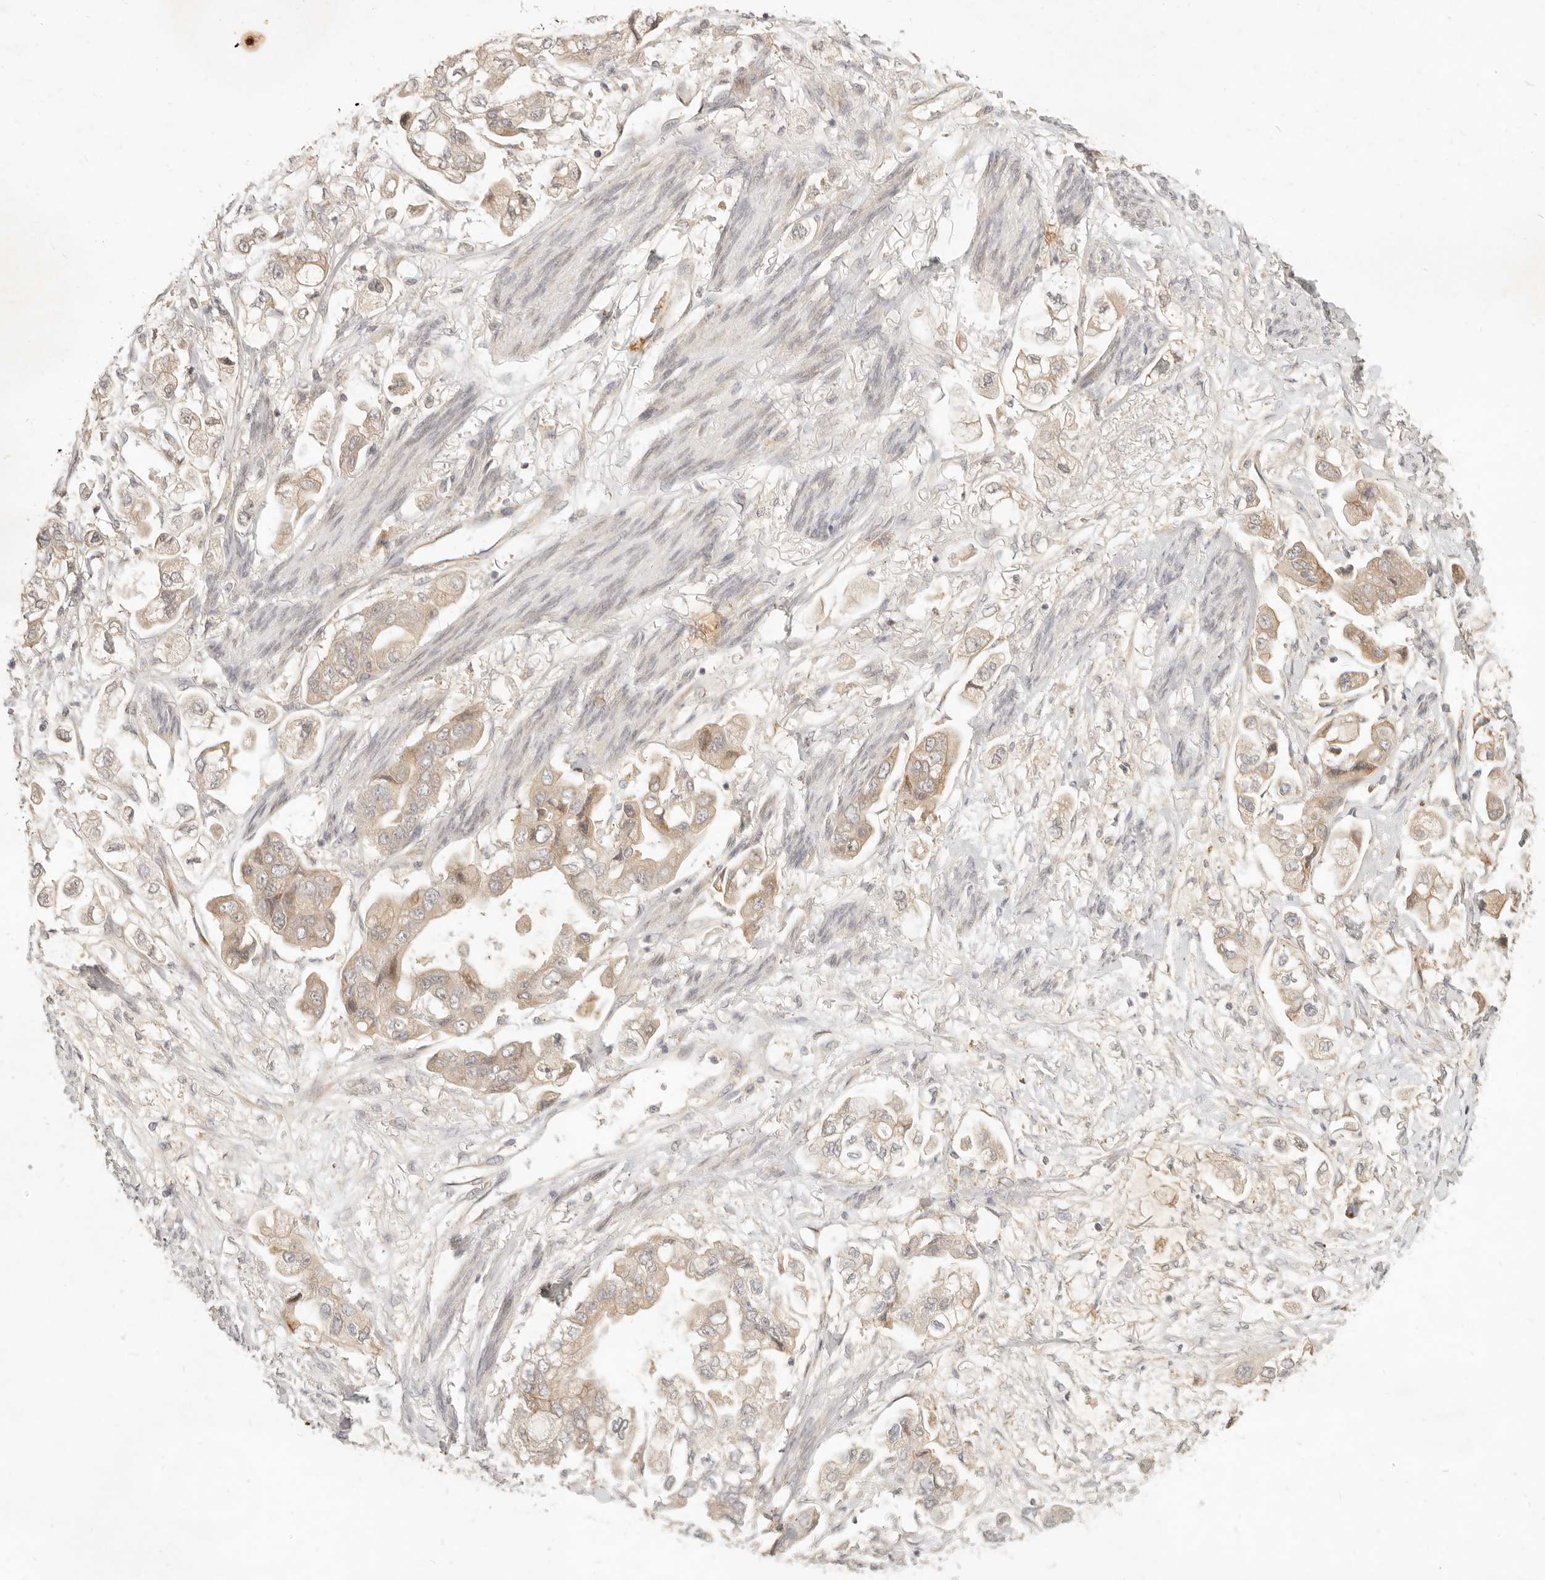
{"staining": {"intensity": "weak", "quantity": ">75%", "location": "cytoplasmic/membranous"}, "tissue": "stomach cancer", "cell_type": "Tumor cells", "image_type": "cancer", "snomed": [{"axis": "morphology", "description": "Adenocarcinoma, NOS"}, {"axis": "topography", "description": "Stomach"}], "caption": "The immunohistochemical stain highlights weak cytoplasmic/membranous staining in tumor cells of stomach cancer tissue.", "gene": "UBXN11", "patient": {"sex": "male", "age": 62}}